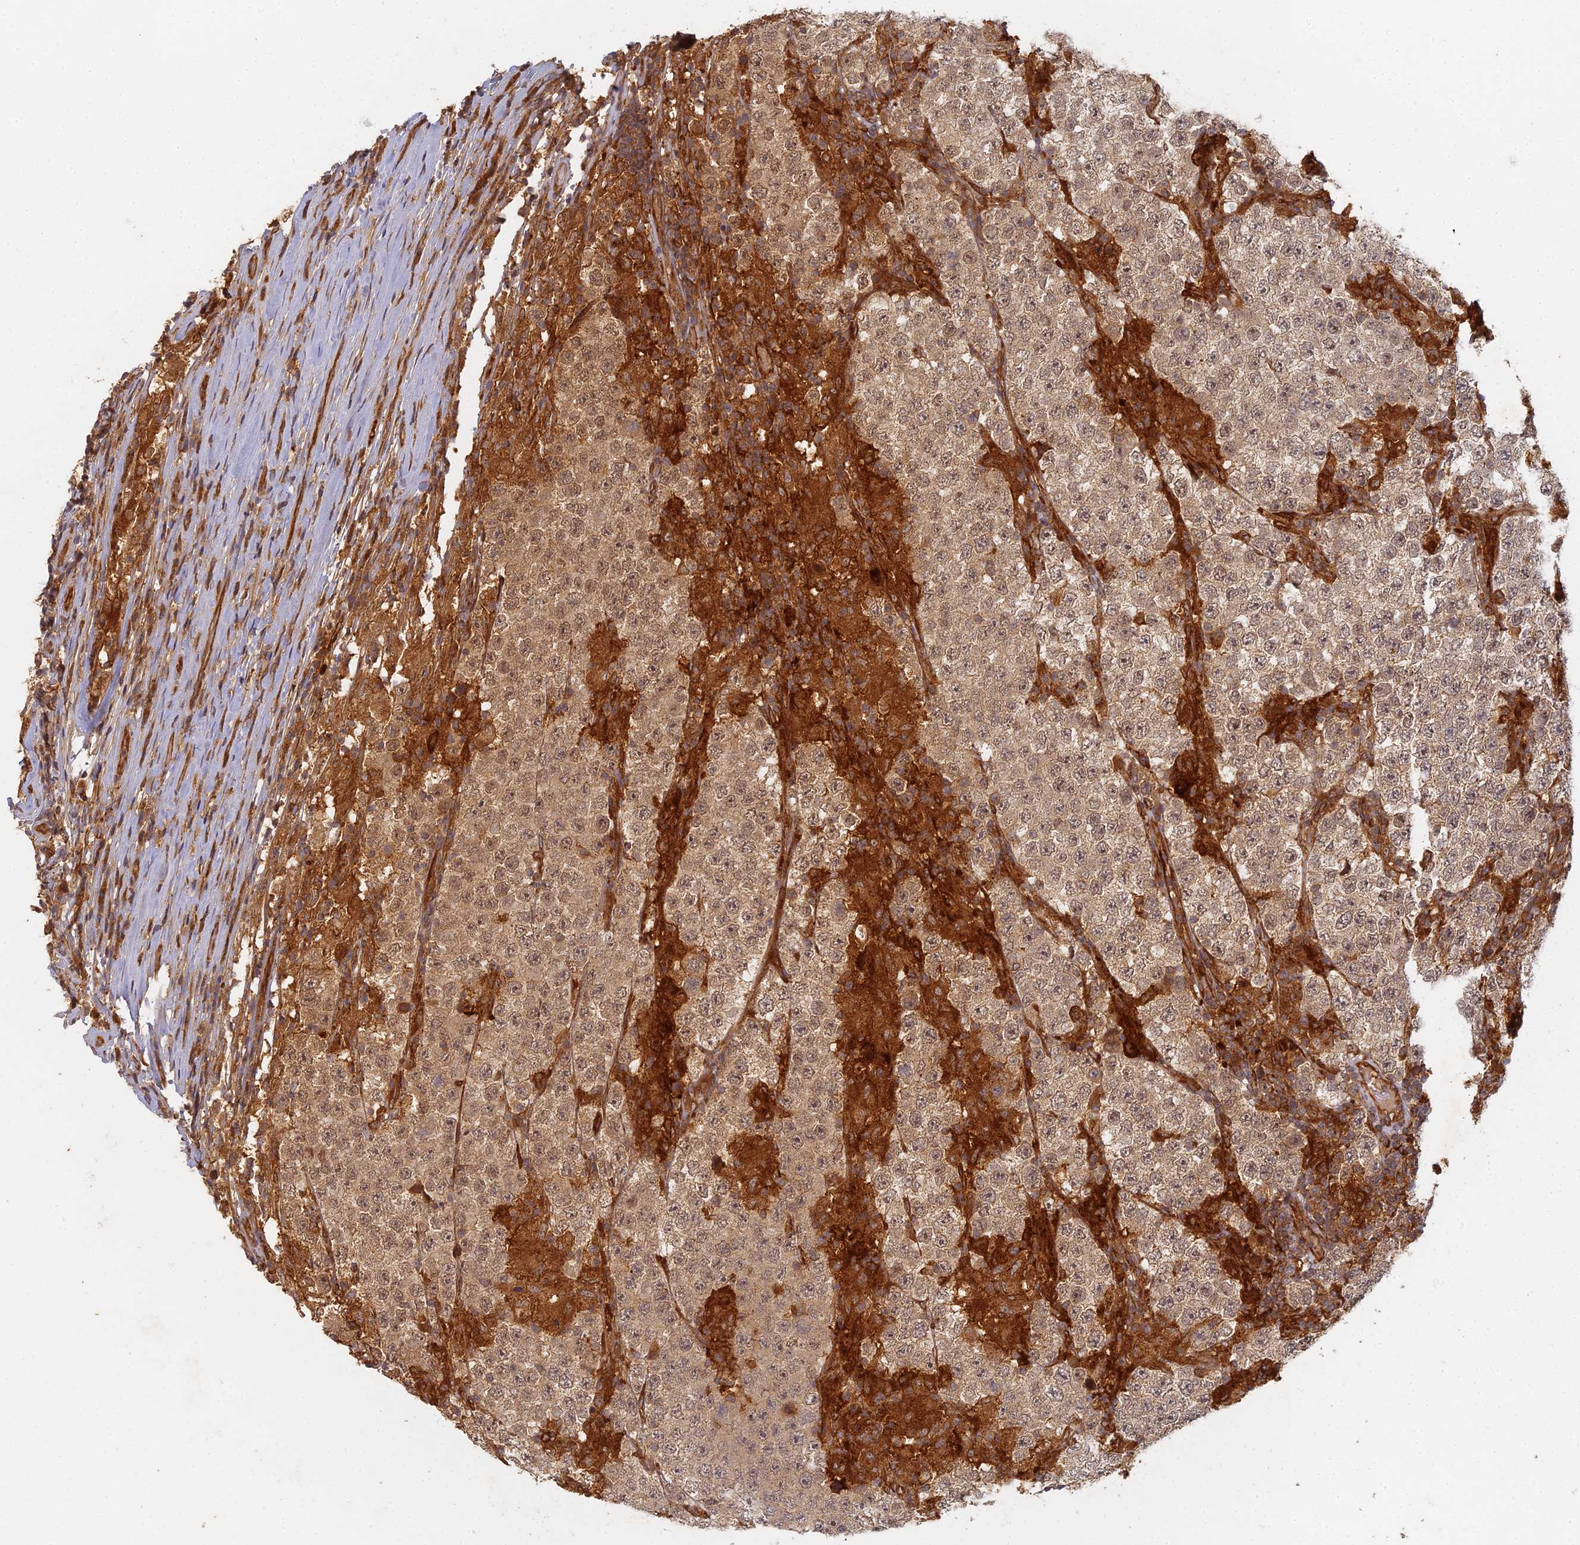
{"staining": {"intensity": "moderate", "quantity": ">75%", "location": "cytoplasmic/membranous,nuclear"}, "tissue": "testis cancer", "cell_type": "Tumor cells", "image_type": "cancer", "snomed": [{"axis": "morphology", "description": "Normal tissue, NOS"}, {"axis": "morphology", "description": "Urothelial carcinoma, High grade"}, {"axis": "morphology", "description": "Seminoma, NOS"}, {"axis": "morphology", "description": "Carcinoma, Embryonal, NOS"}, {"axis": "topography", "description": "Urinary bladder"}, {"axis": "topography", "description": "Testis"}], "caption": "DAB immunohistochemical staining of human testis cancer (embryonal carcinoma) shows moderate cytoplasmic/membranous and nuclear protein staining in about >75% of tumor cells.", "gene": "INO80D", "patient": {"sex": "male", "age": 41}}